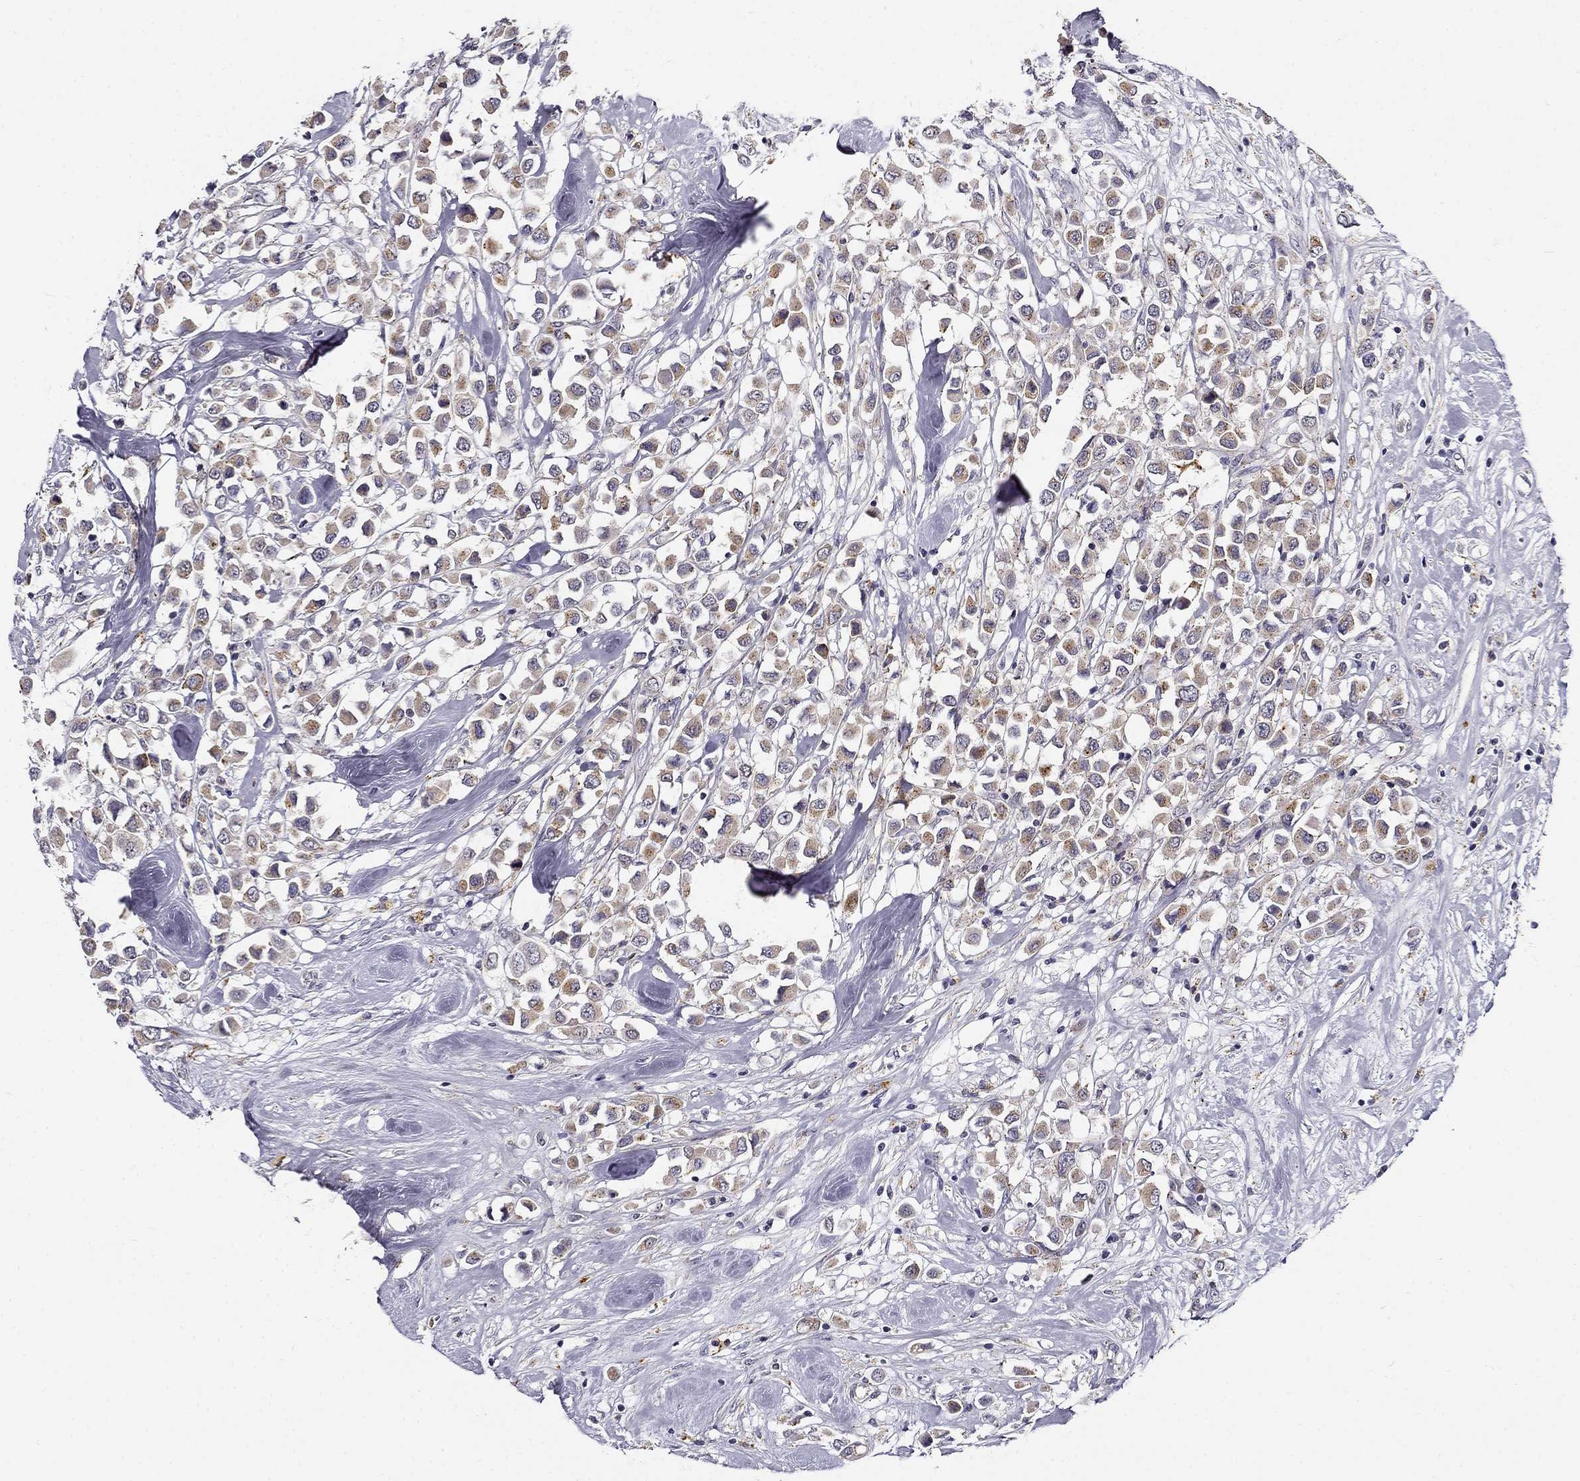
{"staining": {"intensity": "moderate", "quantity": "<25%", "location": "cytoplasmic/membranous"}, "tissue": "breast cancer", "cell_type": "Tumor cells", "image_type": "cancer", "snomed": [{"axis": "morphology", "description": "Duct carcinoma"}, {"axis": "topography", "description": "Breast"}], "caption": "Moderate cytoplasmic/membranous expression is identified in about <25% of tumor cells in infiltrating ductal carcinoma (breast).", "gene": "CNR1", "patient": {"sex": "female", "age": 61}}